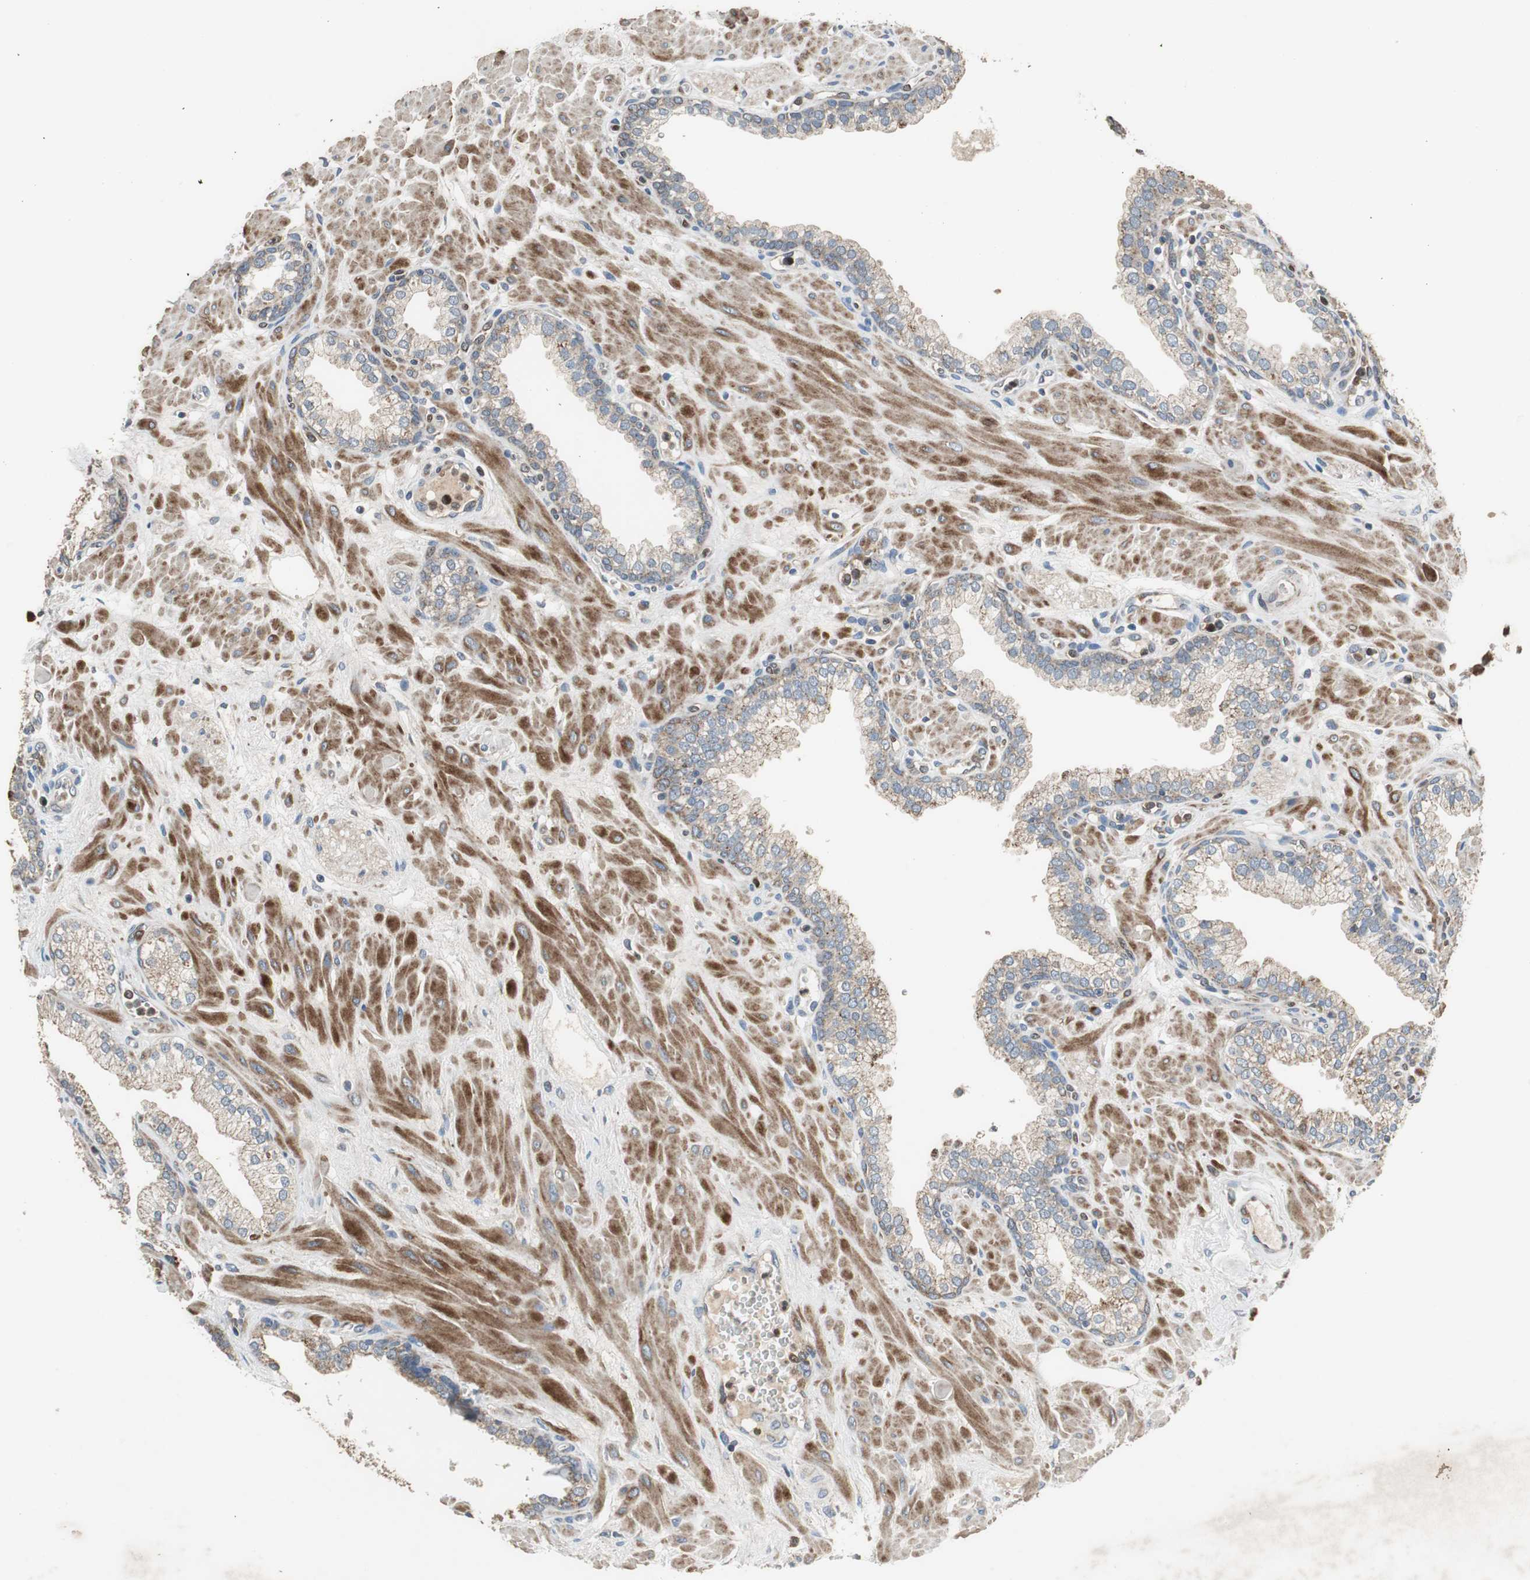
{"staining": {"intensity": "moderate", "quantity": ">75%", "location": "cytoplasmic/membranous"}, "tissue": "prostate", "cell_type": "Glandular cells", "image_type": "normal", "snomed": [{"axis": "morphology", "description": "Normal tissue, NOS"}, {"axis": "topography", "description": "Prostate"}], "caption": "Moderate cytoplasmic/membranous protein expression is seen in about >75% of glandular cells in prostate. Nuclei are stained in blue.", "gene": "PI4KB", "patient": {"sex": "male", "age": 60}}